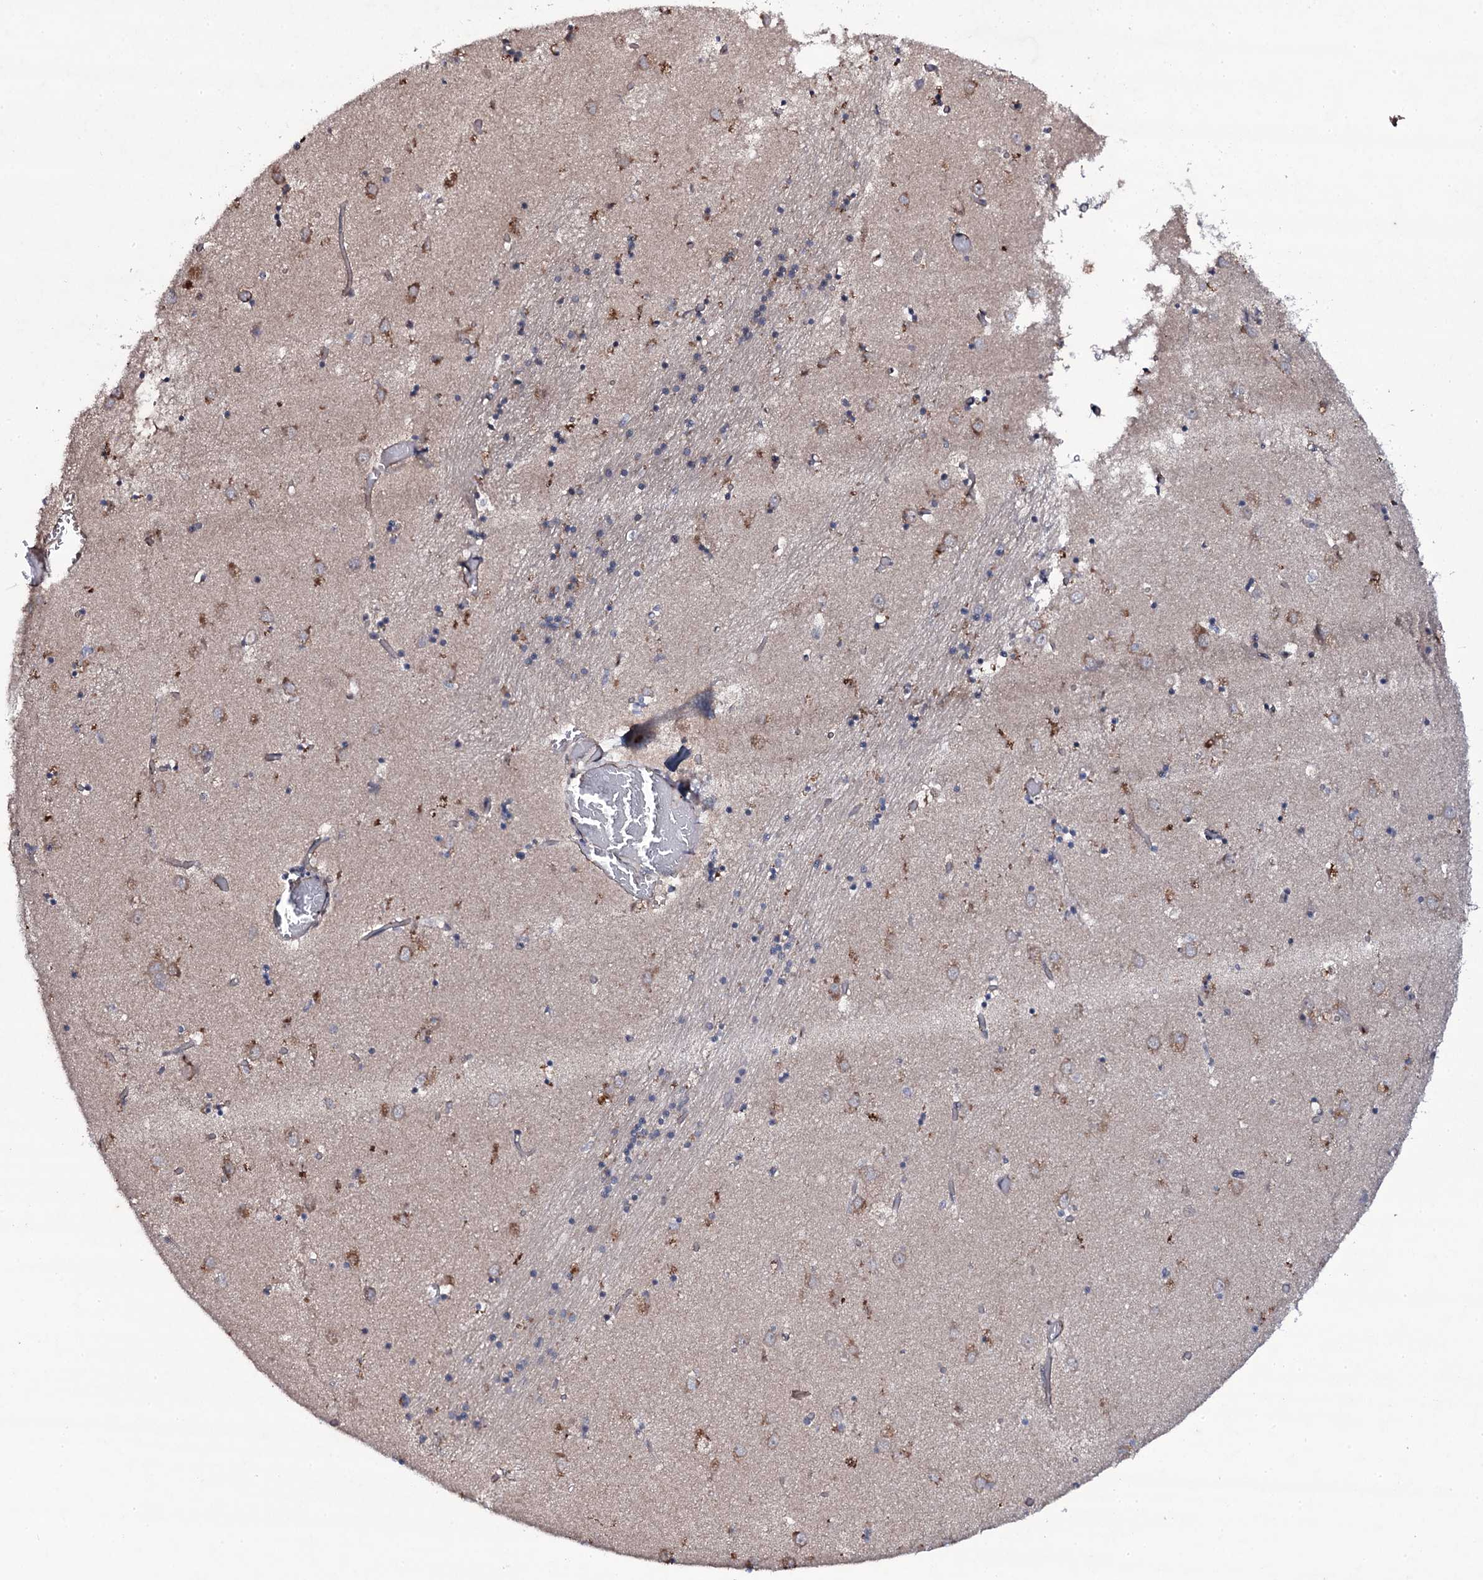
{"staining": {"intensity": "negative", "quantity": "none", "location": "none"}, "tissue": "caudate", "cell_type": "Glial cells", "image_type": "normal", "snomed": [{"axis": "morphology", "description": "Normal tissue, NOS"}, {"axis": "topography", "description": "Lateral ventricle wall"}], "caption": "Micrograph shows no significant protein expression in glial cells of unremarkable caudate.", "gene": "SNAP23", "patient": {"sex": "male", "age": 70}}